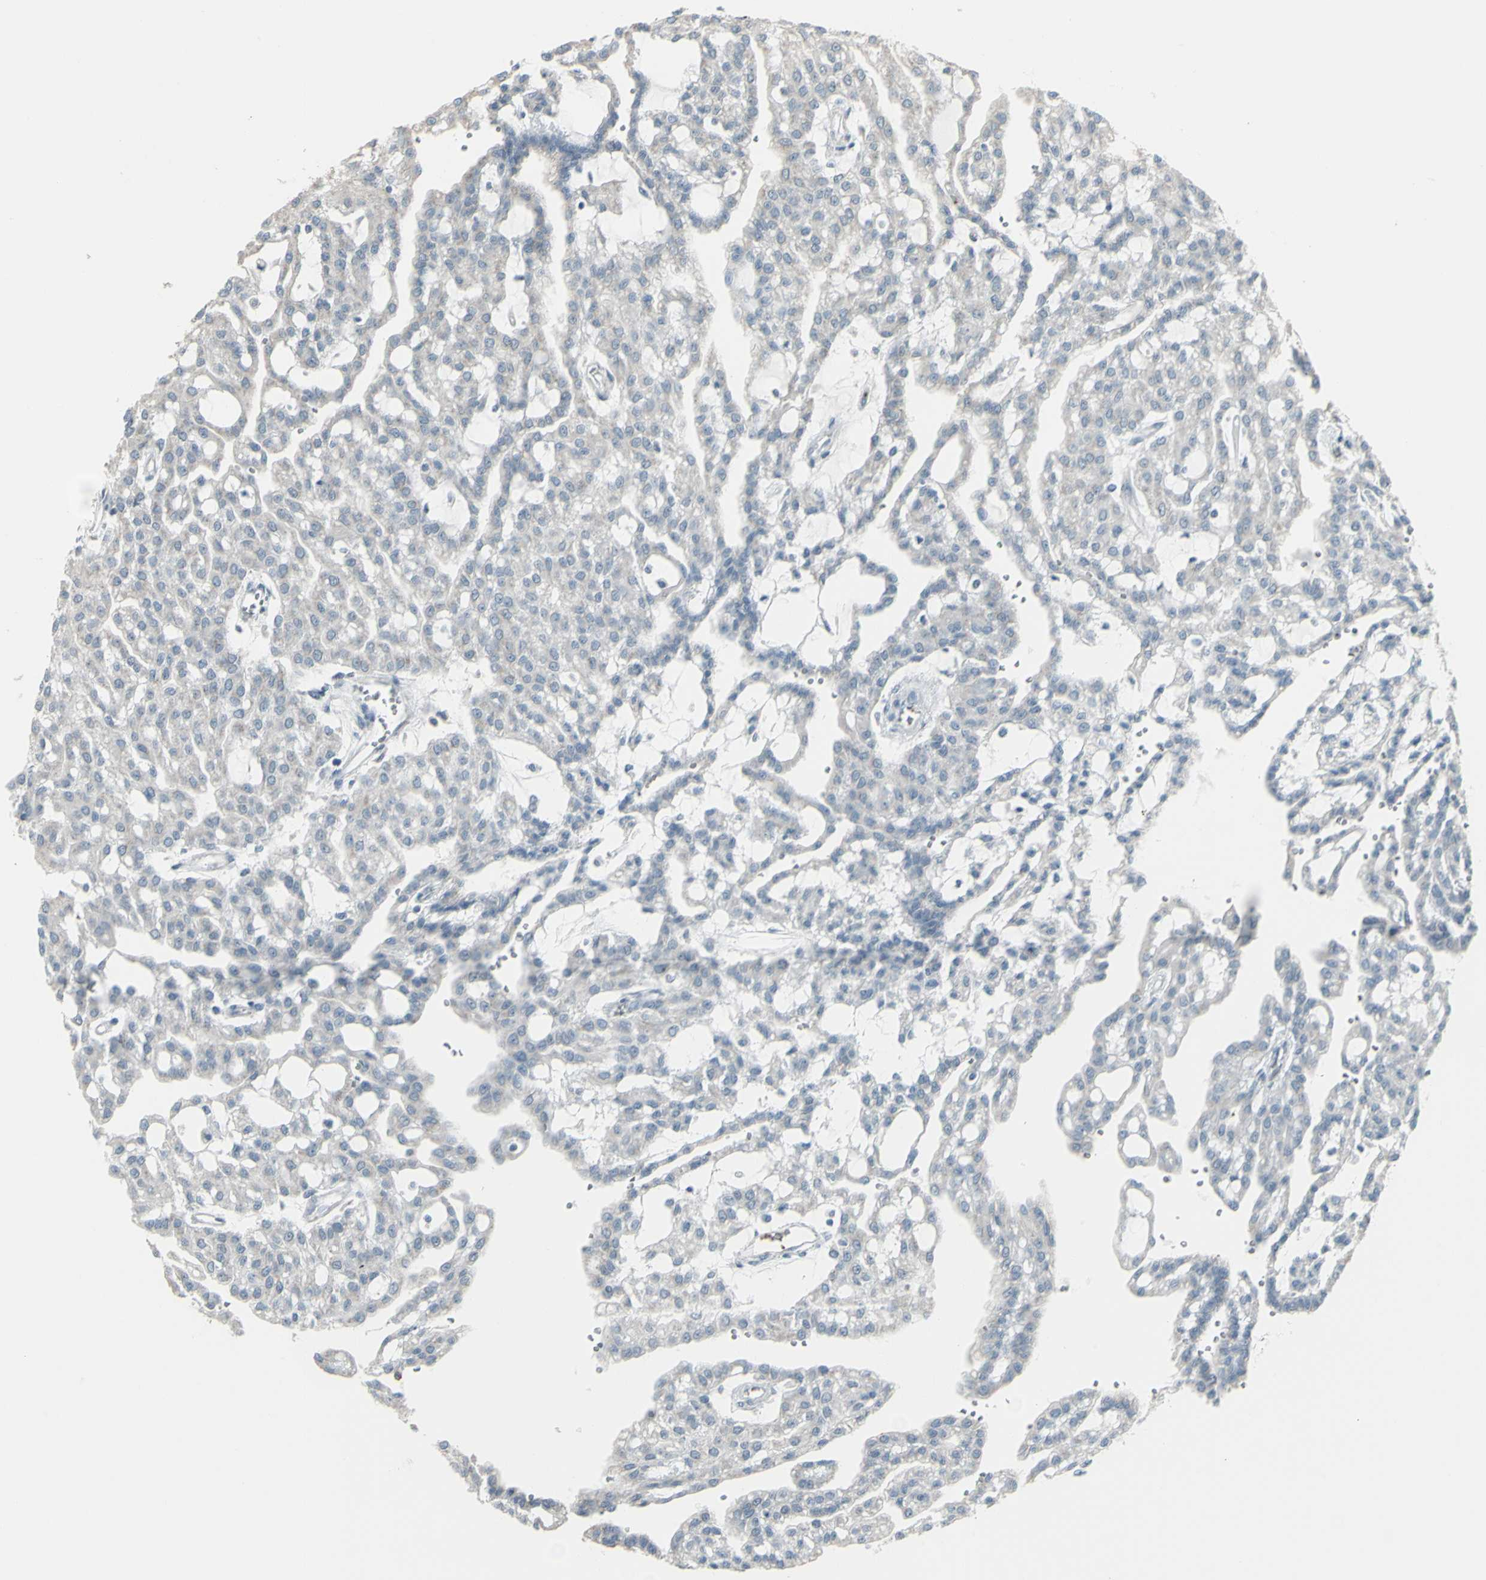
{"staining": {"intensity": "negative", "quantity": "none", "location": "none"}, "tissue": "renal cancer", "cell_type": "Tumor cells", "image_type": "cancer", "snomed": [{"axis": "morphology", "description": "Adenocarcinoma, NOS"}, {"axis": "topography", "description": "Kidney"}], "caption": "IHC histopathology image of neoplastic tissue: human renal cancer stained with DAB (3,3'-diaminobenzidine) exhibits no significant protein expression in tumor cells.", "gene": "CD79B", "patient": {"sex": "male", "age": 63}}